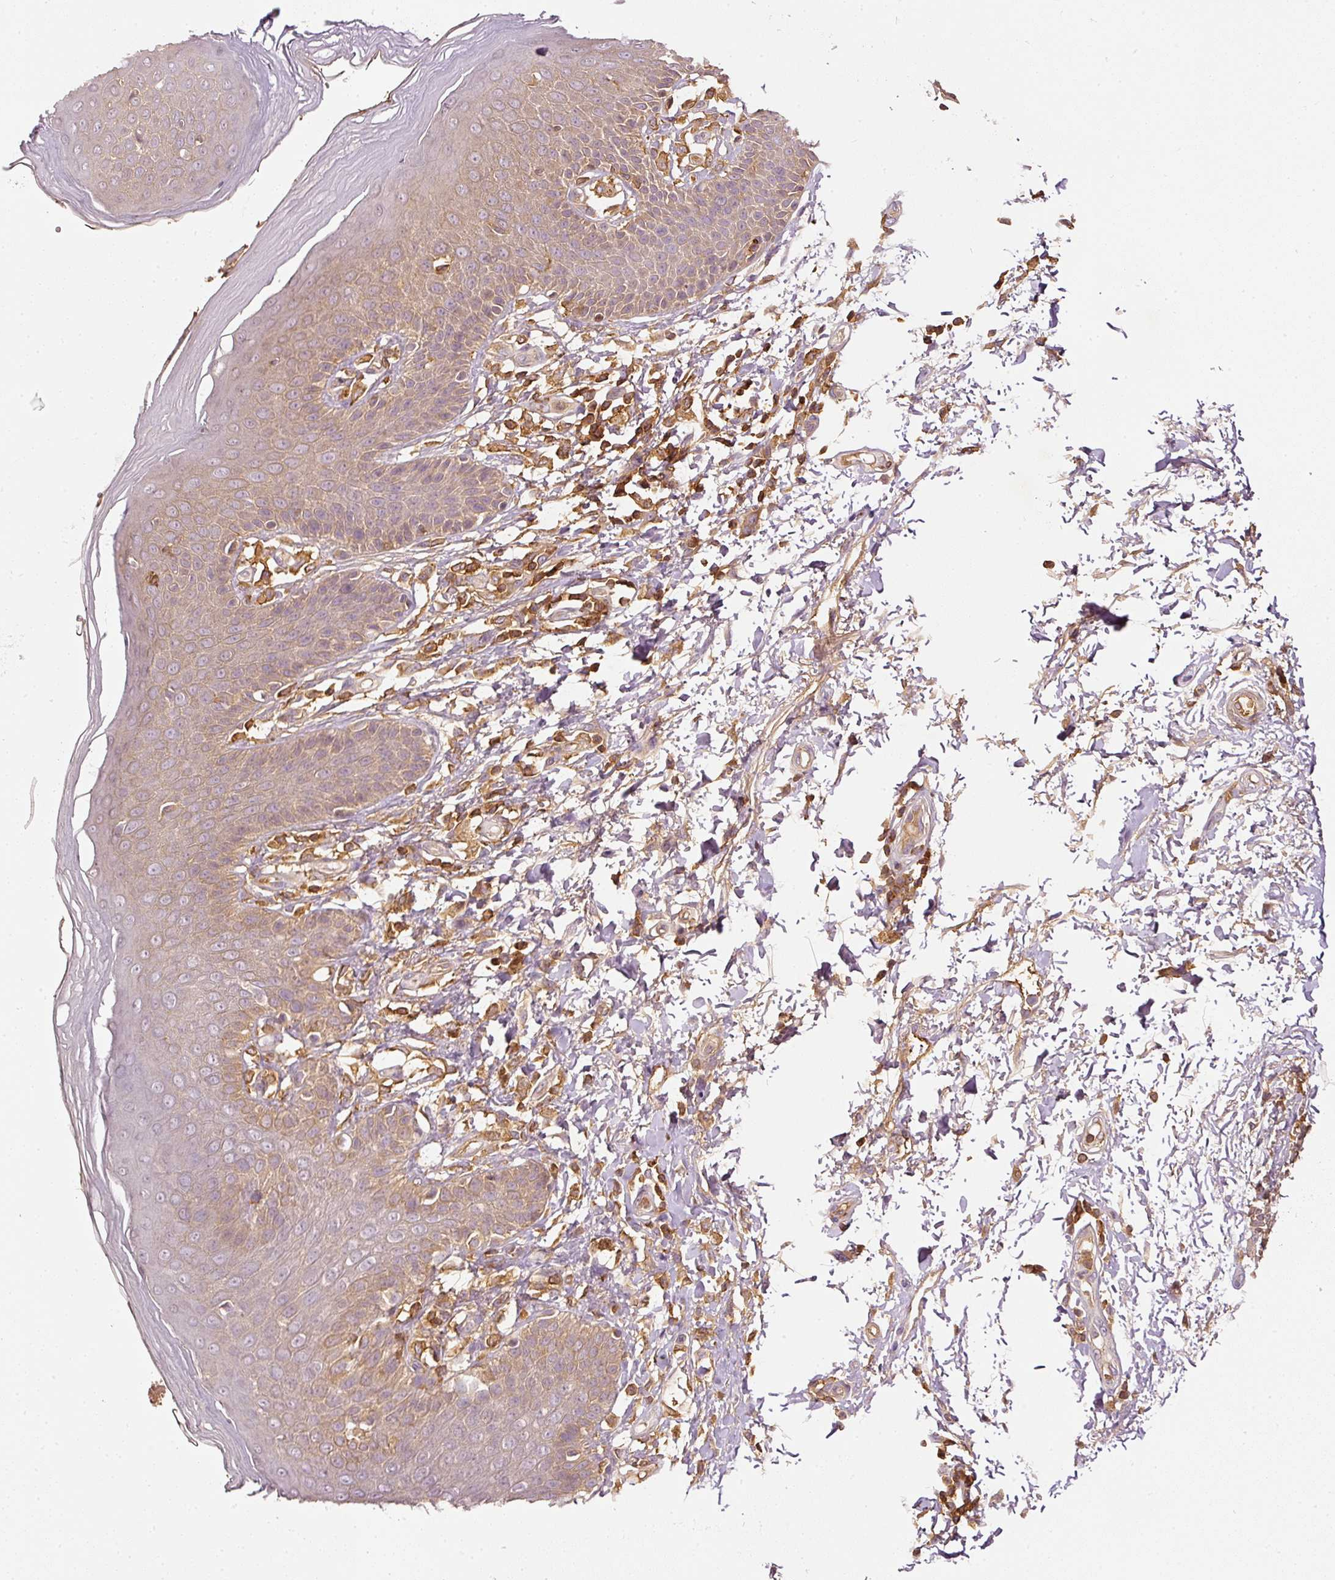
{"staining": {"intensity": "moderate", "quantity": "25%-75%", "location": "cytoplasmic/membranous"}, "tissue": "skin", "cell_type": "Epidermal cells", "image_type": "normal", "snomed": [{"axis": "morphology", "description": "Normal tissue, NOS"}, {"axis": "topography", "description": "Peripheral nerve tissue"}], "caption": "Skin stained for a protein exhibits moderate cytoplasmic/membranous positivity in epidermal cells.", "gene": "EVL", "patient": {"sex": "male", "age": 51}}